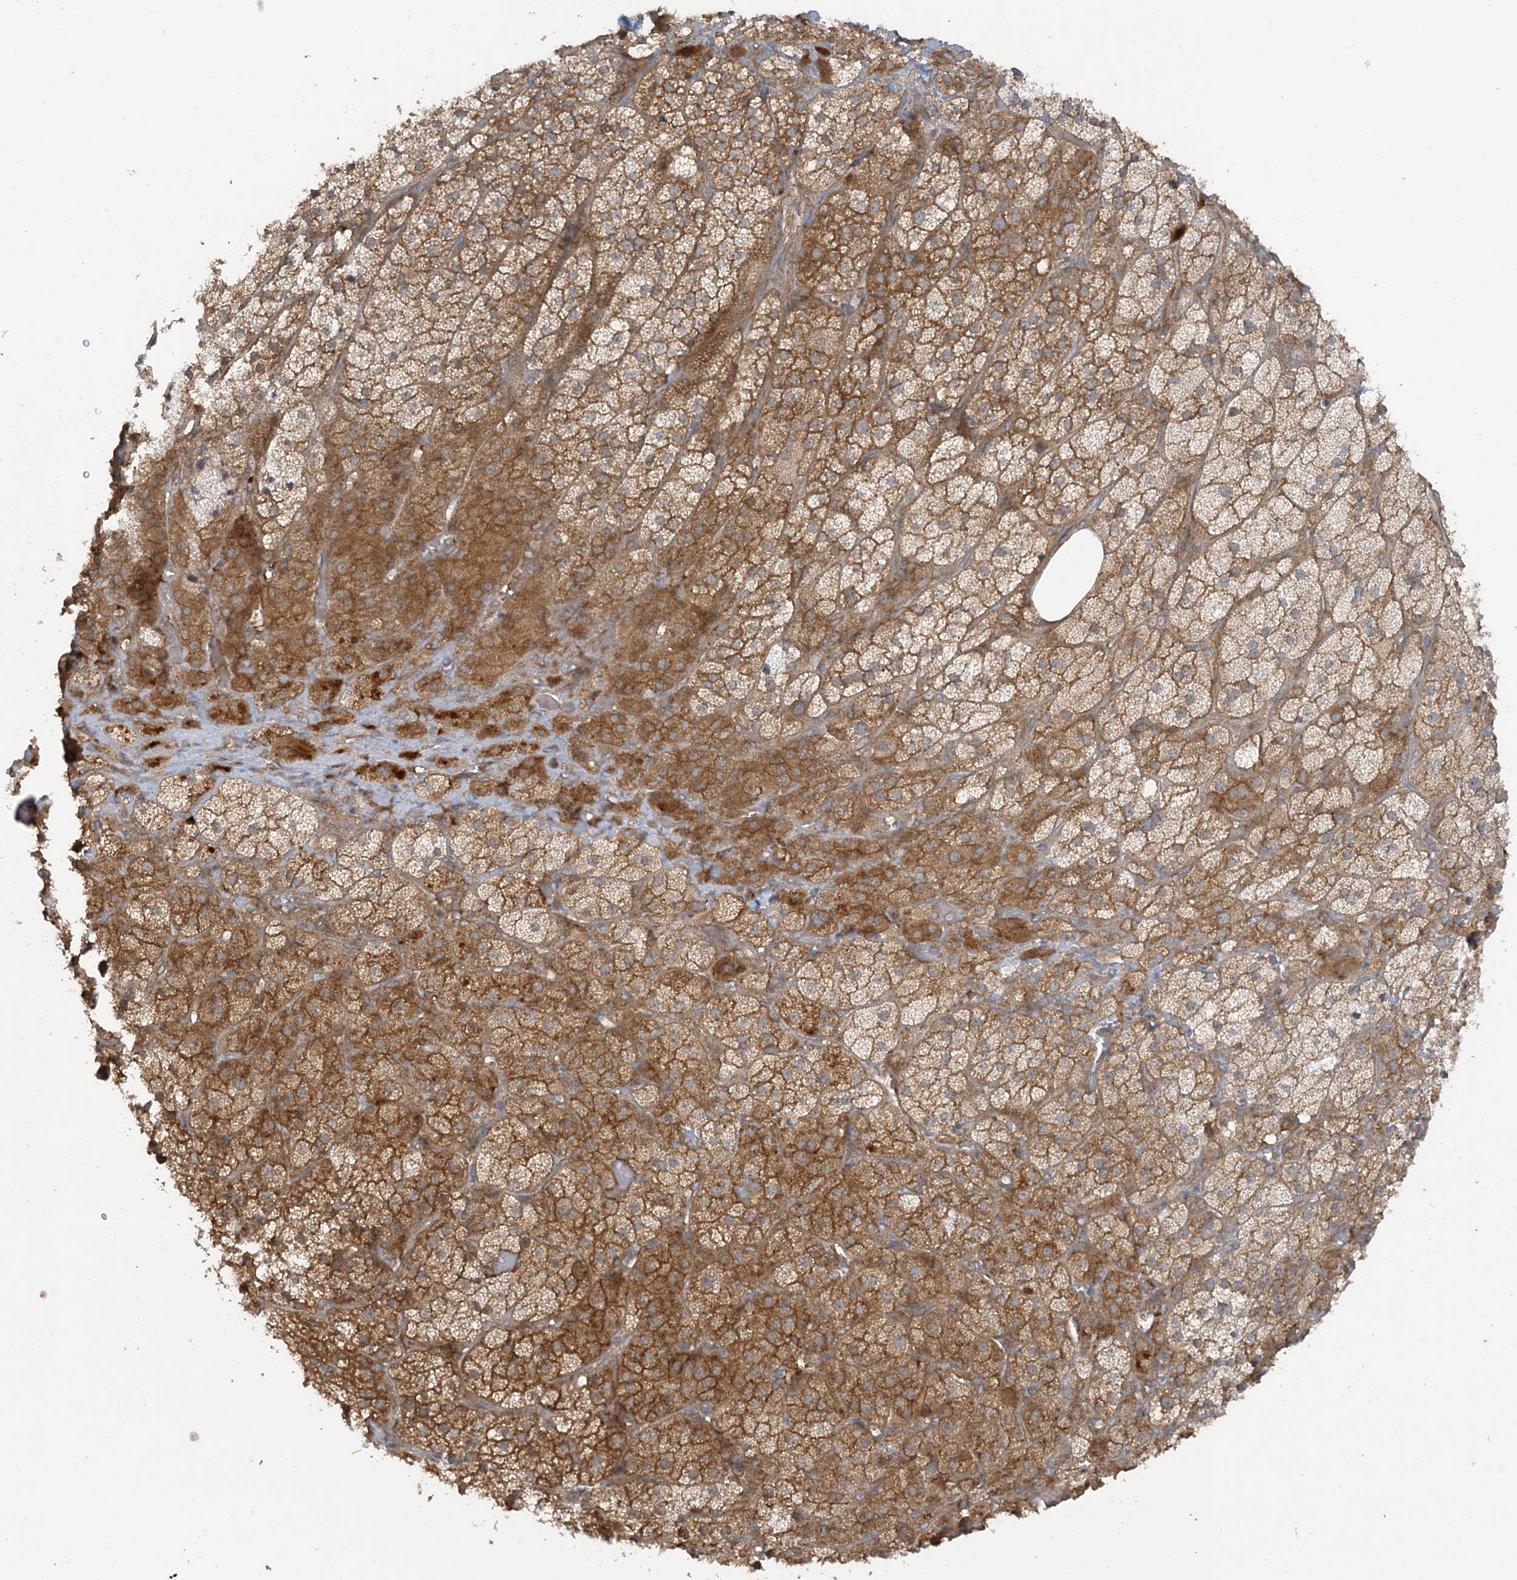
{"staining": {"intensity": "moderate", "quantity": ">75%", "location": "cytoplasmic/membranous"}, "tissue": "adrenal gland", "cell_type": "Glandular cells", "image_type": "normal", "snomed": [{"axis": "morphology", "description": "Normal tissue, NOS"}, {"axis": "topography", "description": "Adrenal gland"}], "caption": "A histopathology image of adrenal gland stained for a protein displays moderate cytoplasmic/membranous brown staining in glandular cells. Using DAB (3,3'-diaminobenzidine) (brown) and hematoxylin (blue) stains, captured at high magnification using brightfield microscopy.", "gene": "STAM2", "patient": {"sex": "male", "age": 57}}